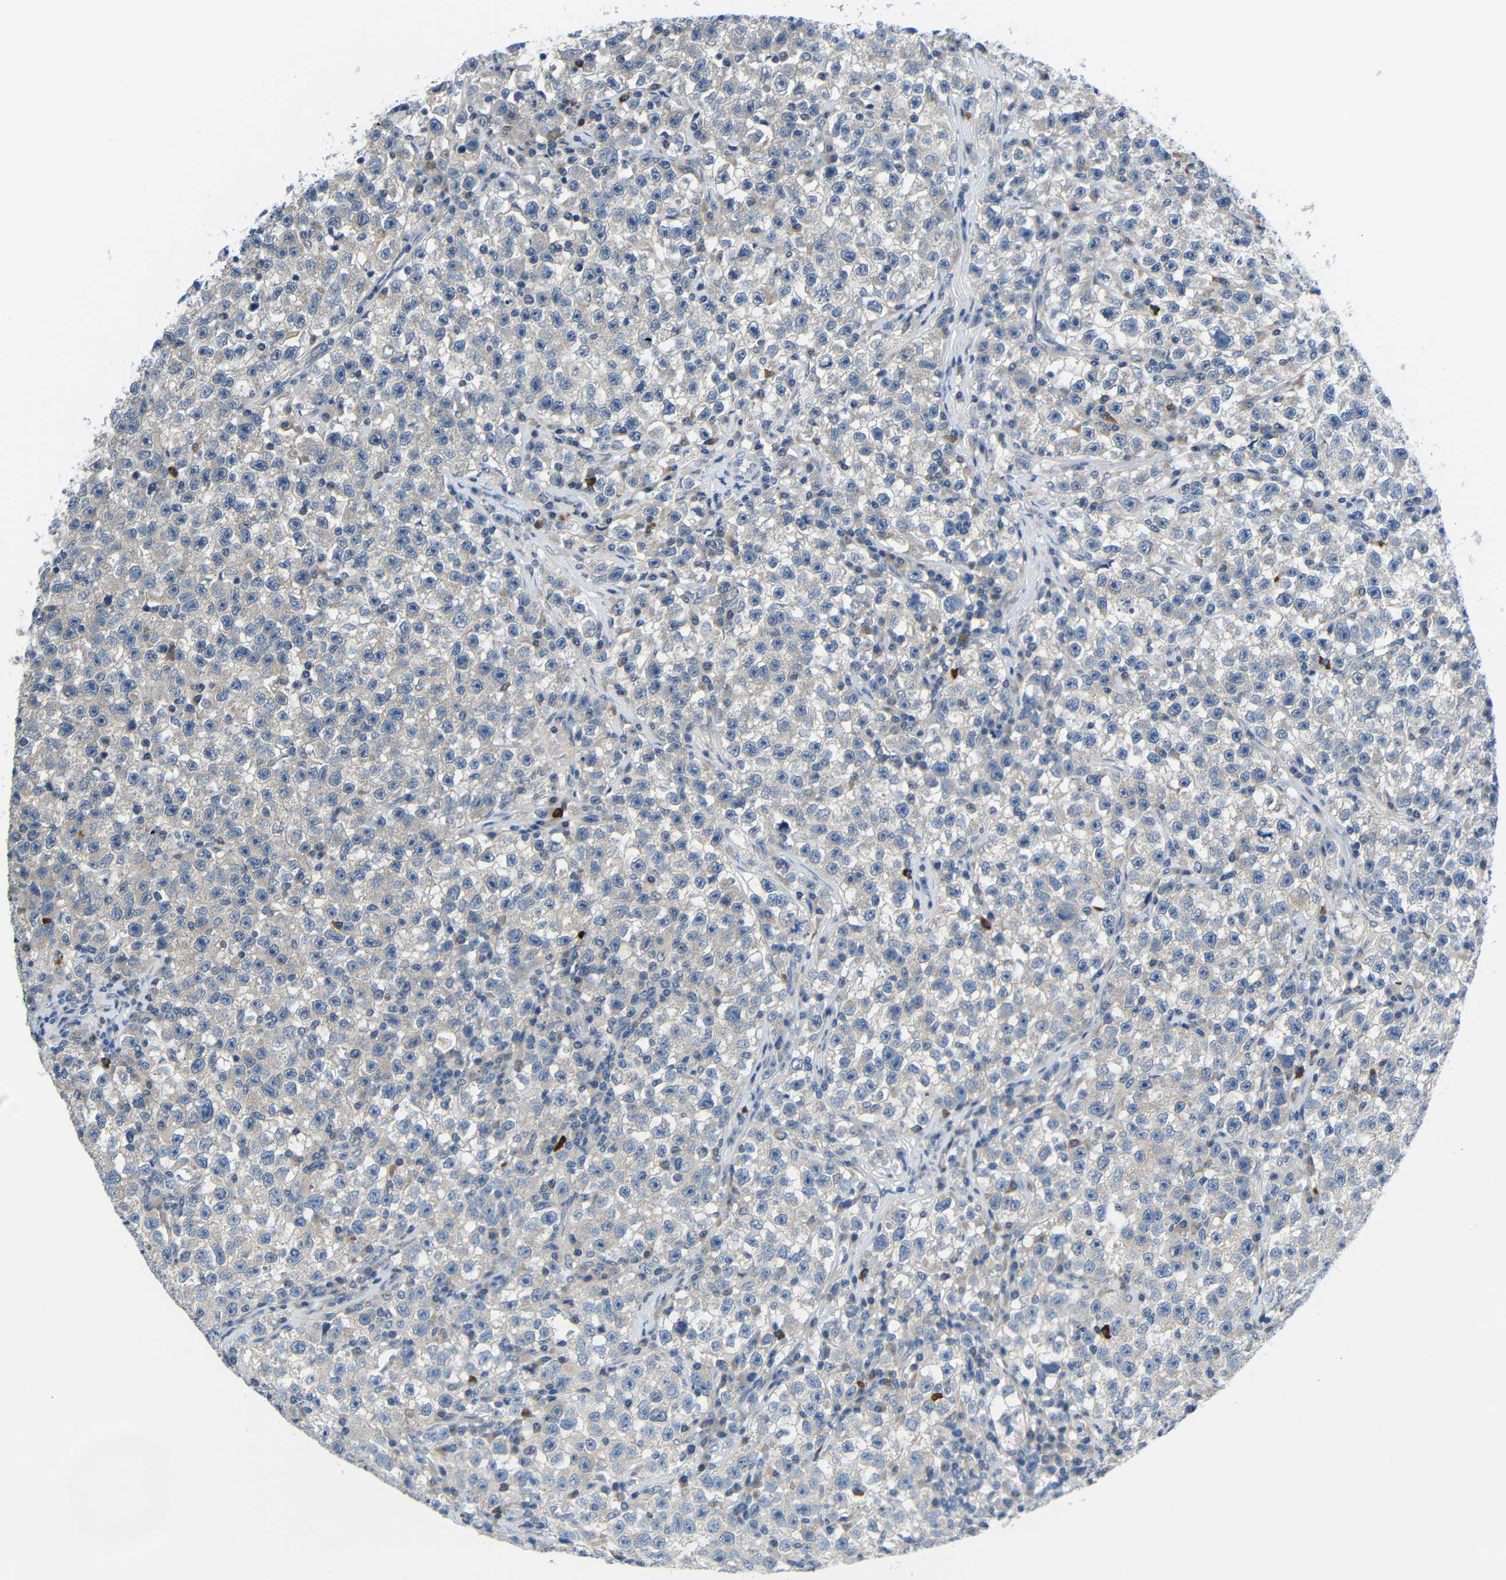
{"staining": {"intensity": "negative", "quantity": "none", "location": "none"}, "tissue": "testis cancer", "cell_type": "Tumor cells", "image_type": "cancer", "snomed": [{"axis": "morphology", "description": "Seminoma, NOS"}, {"axis": "topography", "description": "Testis"}], "caption": "Immunohistochemistry (IHC) micrograph of neoplastic tissue: human testis cancer stained with DAB (3,3'-diaminobenzidine) reveals no significant protein positivity in tumor cells.", "gene": "NEGR1", "patient": {"sex": "male", "age": 22}}